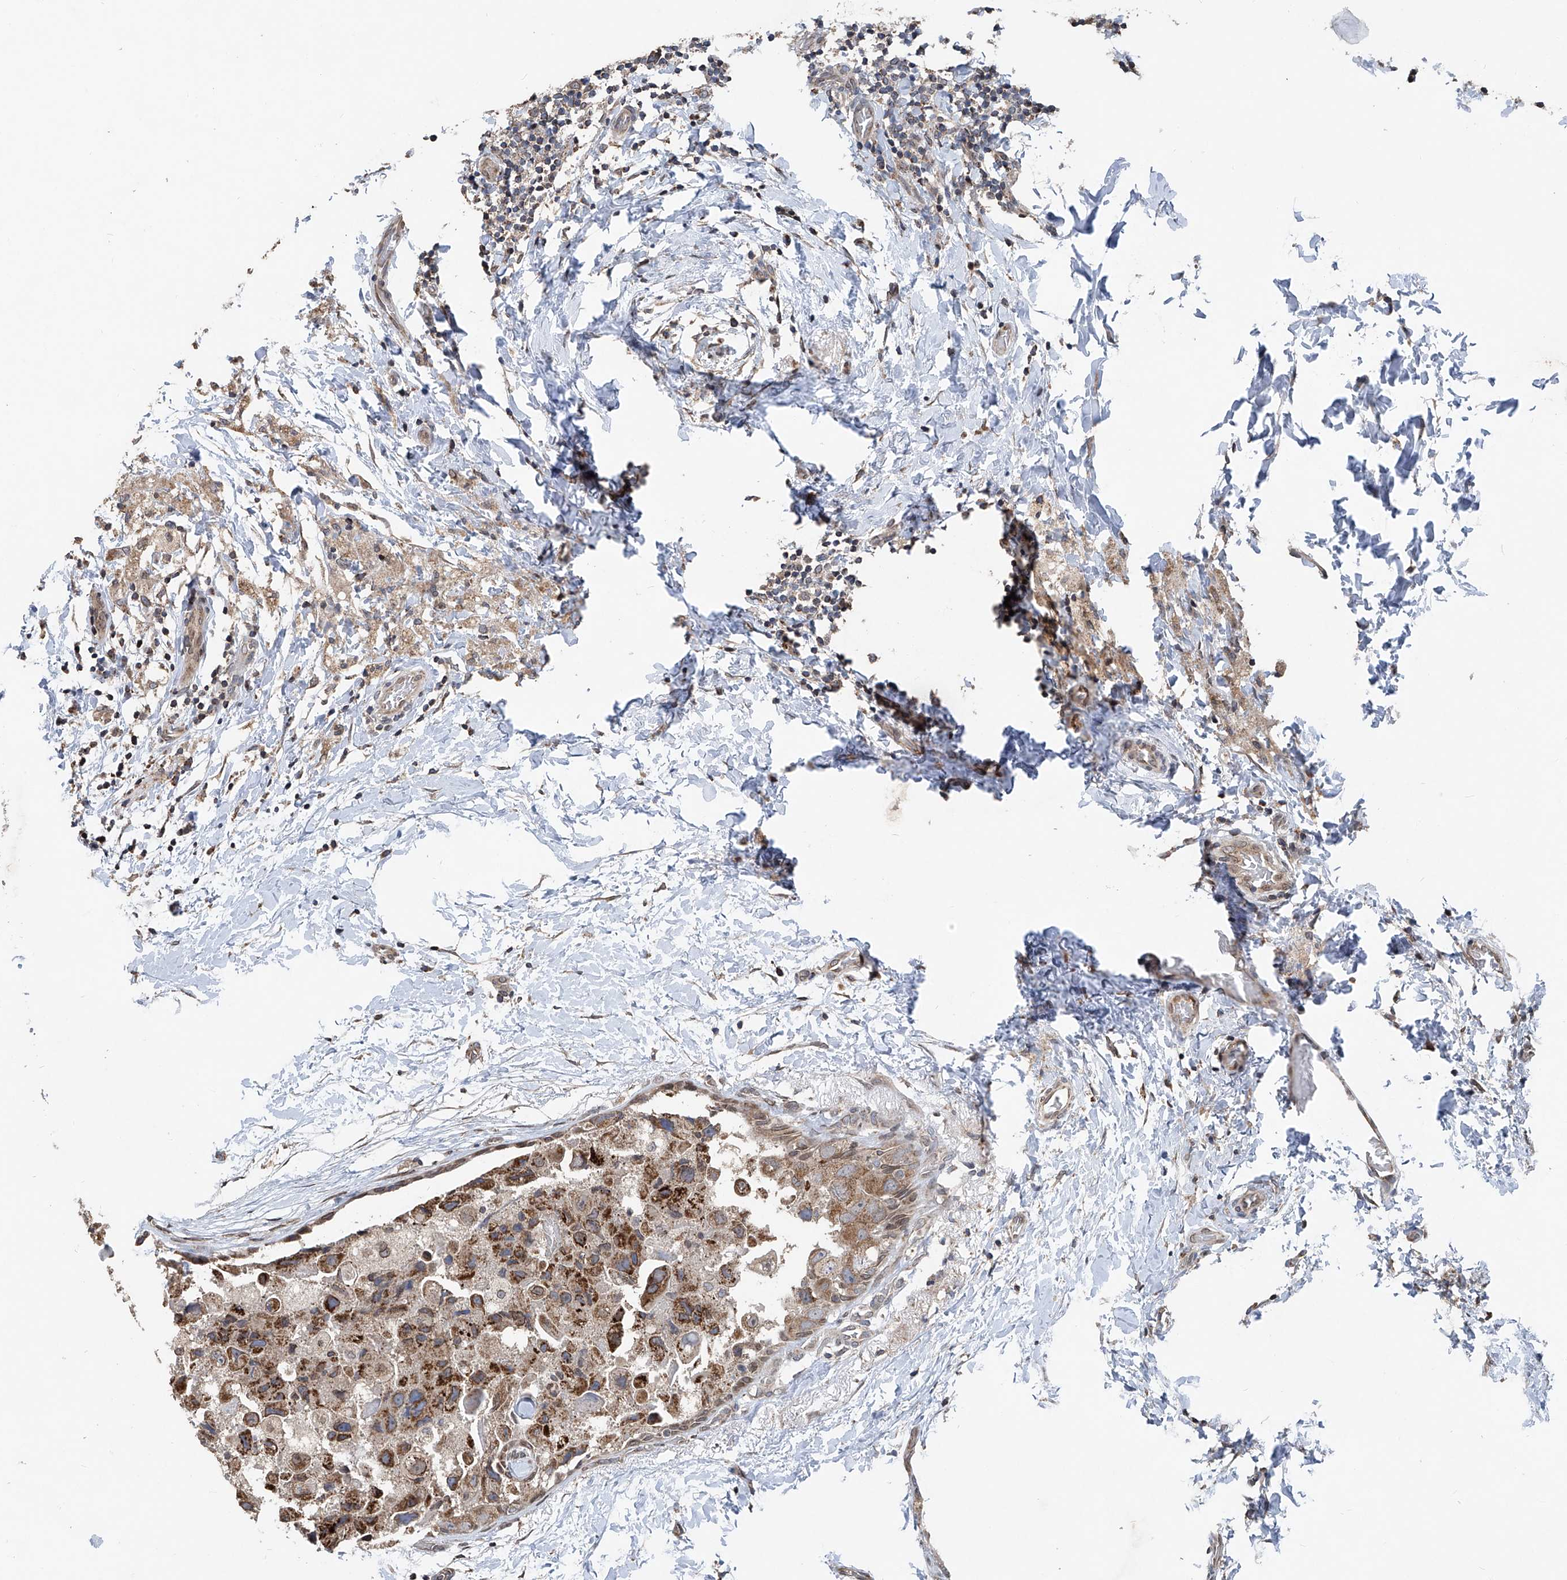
{"staining": {"intensity": "moderate", "quantity": ">75%", "location": "cytoplasmic/membranous"}, "tissue": "breast cancer", "cell_type": "Tumor cells", "image_type": "cancer", "snomed": [{"axis": "morphology", "description": "Duct carcinoma"}, {"axis": "topography", "description": "Breast"}], "caption": "Protein expression analysis of breast cancer (infiltrating ductal carcinoma) exhibits moderate cytoplasmic/membranous expression in about >75% of tumor cells.", "gene": "BCKDHB", "patient": {"sex": "female", "age": 62}}